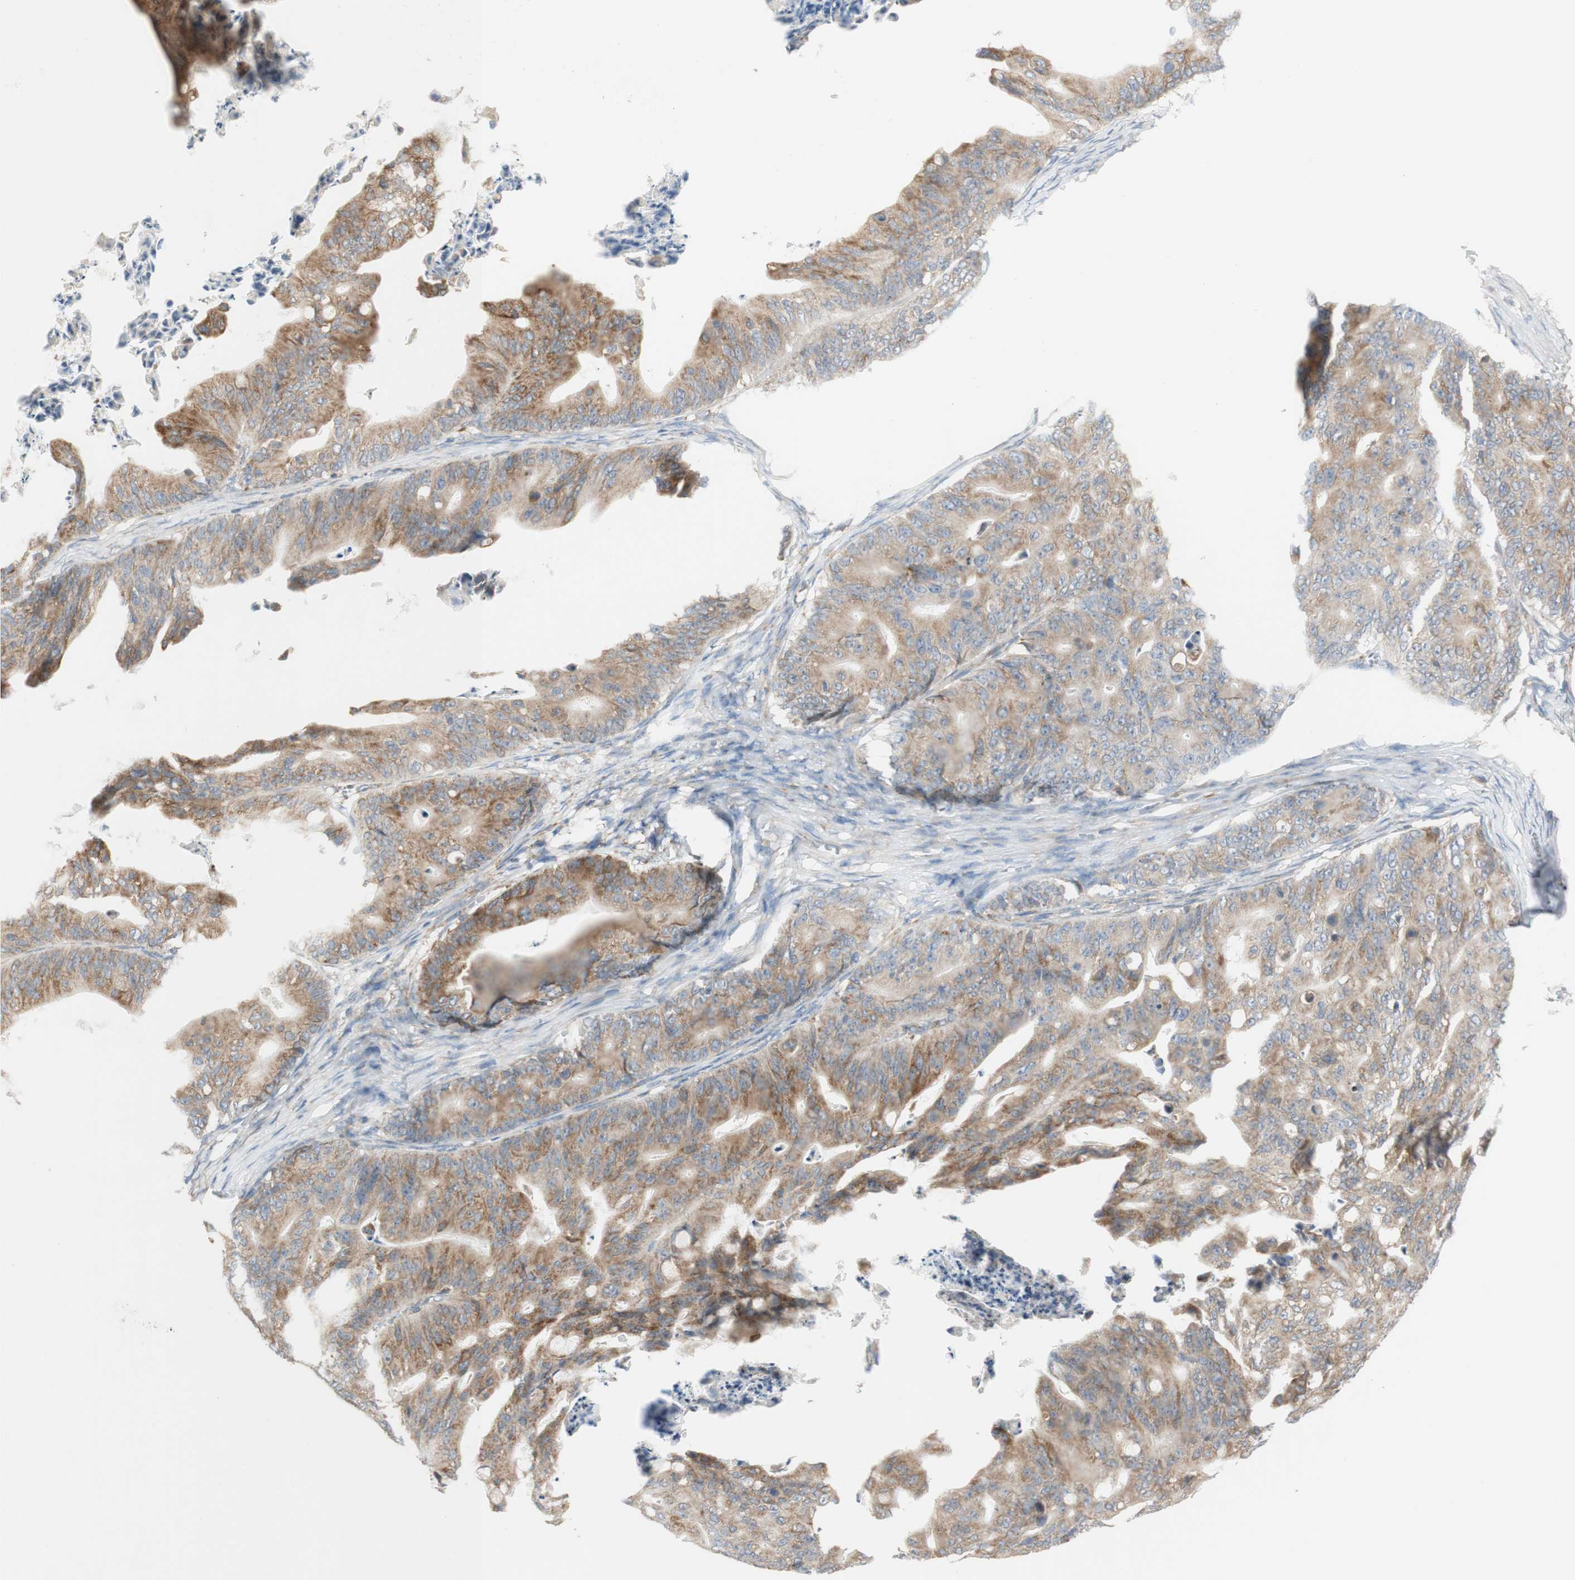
{"staining": {"intensity": "moderate", "quantity": ">75%", "location": "cytoplasmic/membranous"}, "tissue": "ovarian cancer", "cell_type": "Tumor cells", "image_type": "cancer", "snomed": [{"axis": "morphology", "description": "Cystadenocarcinoma, mucinous, NOS"}, {"axis": "topography", "description": "Ovary"}], "caption": "Human ovarian cancer (mucinous cystadenocarcinoma) stained with a brown dye demonstrates moderate cytoplasmic/membranous positive positivity in approximately >75% of tumor cells.", "gene": "MANF", "patient": {"sex": "female", "age": 37}}